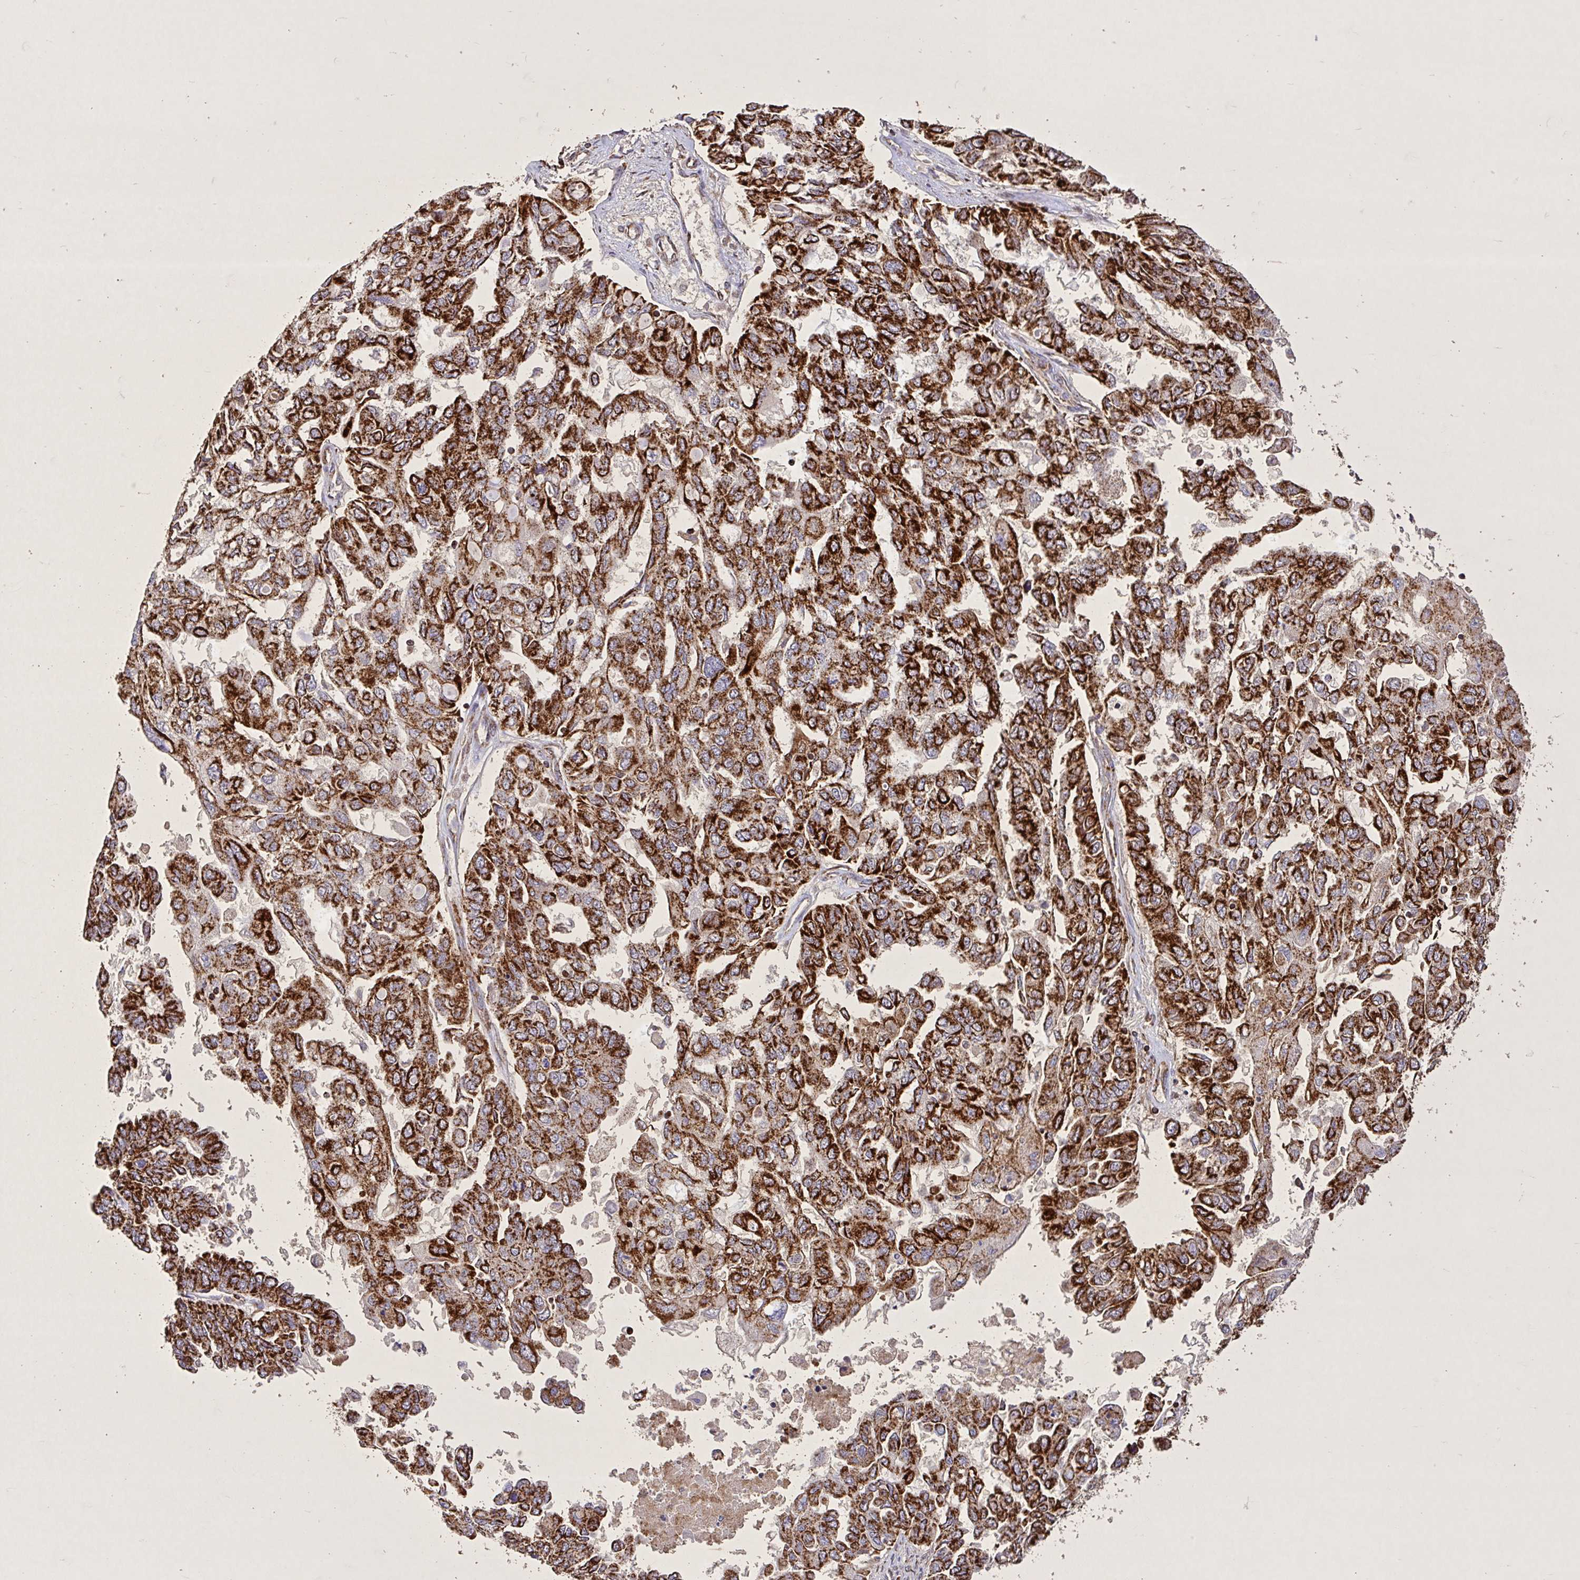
{"staining": {"intensity": "strong", "quantity": ">75%", "location": "cytoplasmic/membranous"}, "tissue": "ovarian cancer", "cell_type": "Tumor cells", "image_type": "cancer", "snomed": [{"axis": "morphology", "description": "Cystadenocarcinoma, serous, NOS"}, {"axis": "topography", "description": "Ovary"}], "caption": "Human ovarian cancer stained with a brown dye reveals strong cytoplasmic/membranous positive positivity in approximately >75% of tumor cells.", "gene": "AGK", "patient": {"sex": "female", "age": 53}}